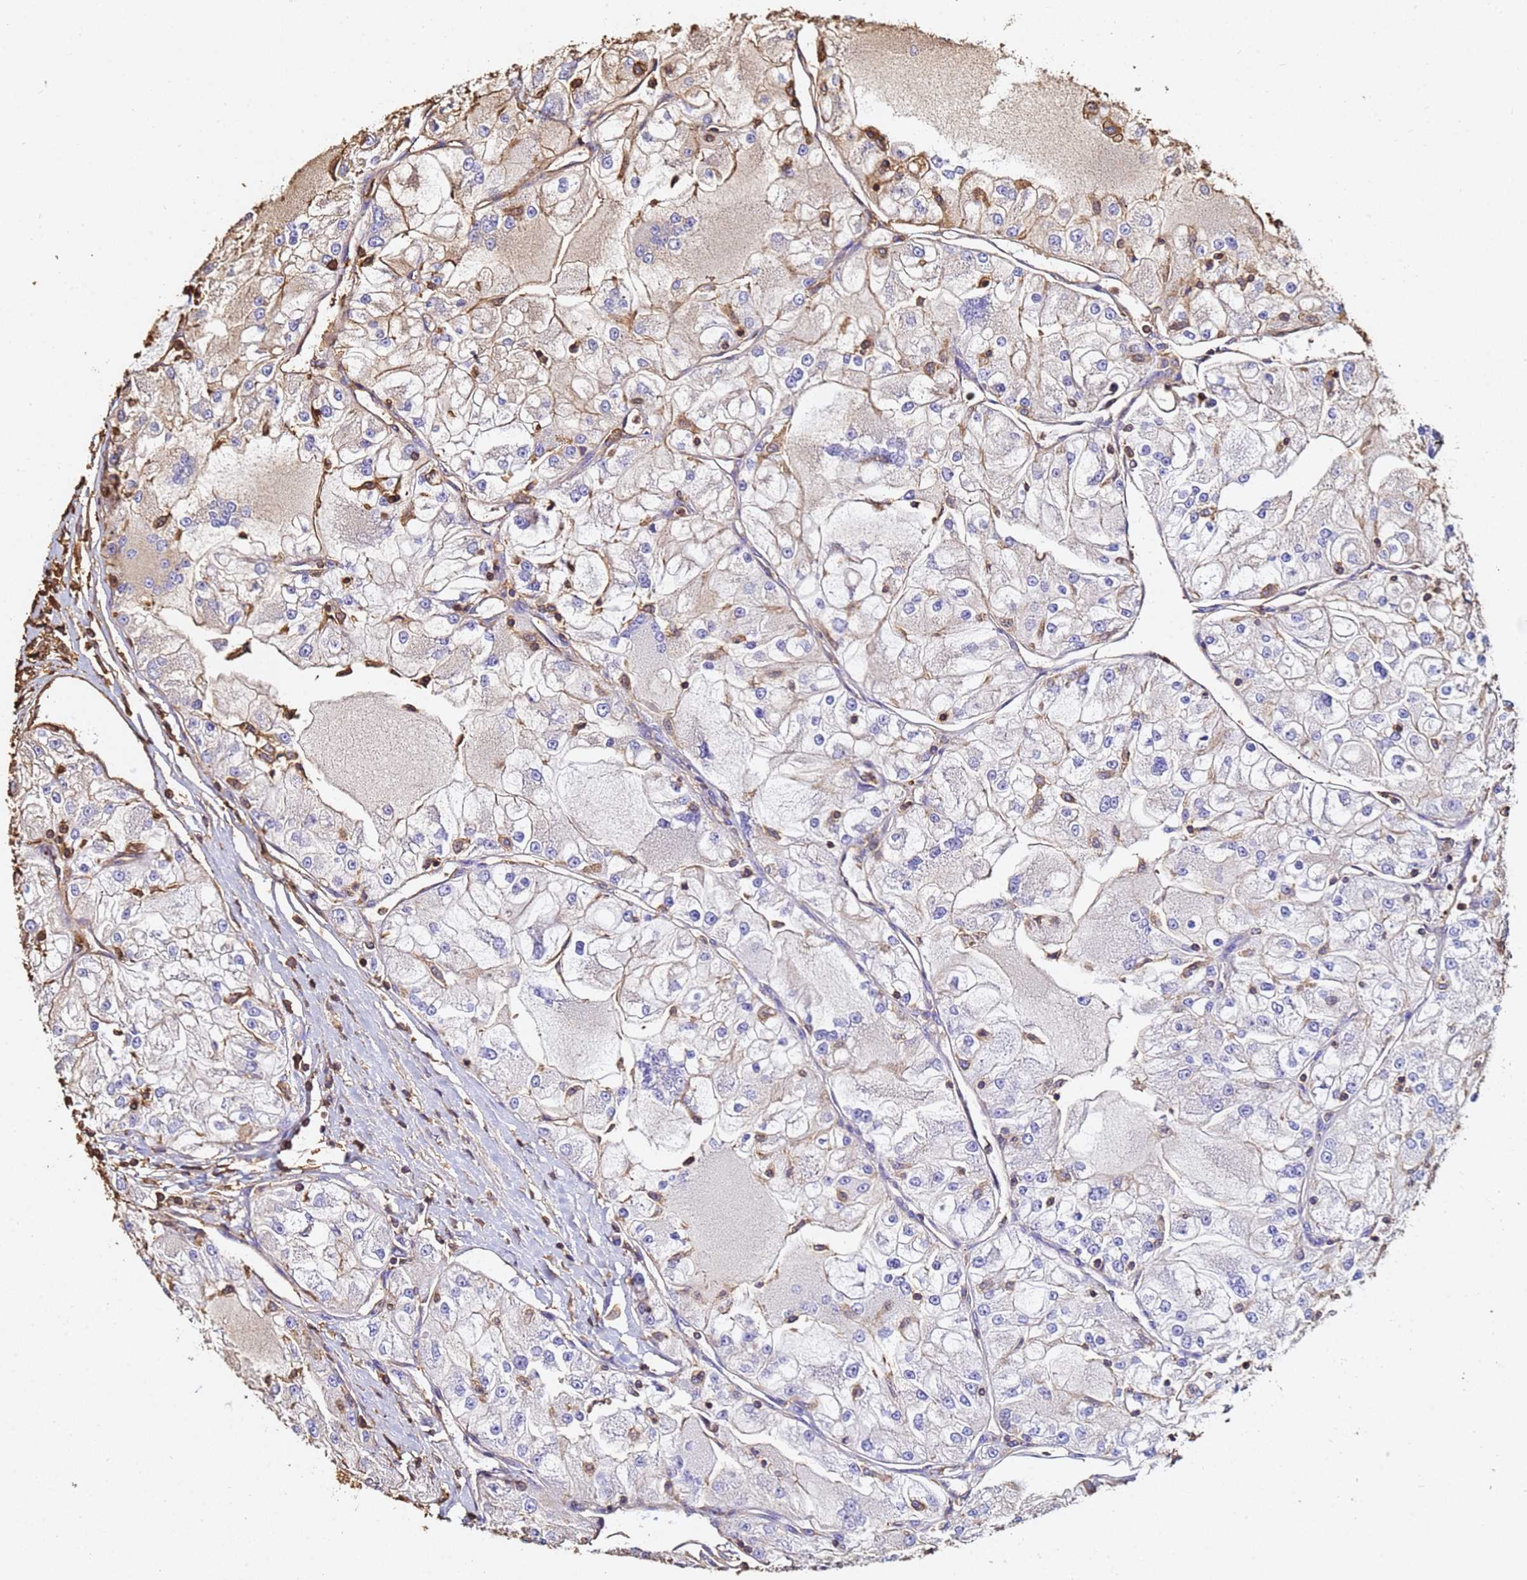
{"staining": {"intensity": "moderate", "quantity": "<25%", "location": "cytoplasmic/membranous"}, "tissue": "renal cancer", "cell_type": "Tumor cells", "image_type": "cancer", "snomed": [{"axis": "morphology", "description": "Adenocarcinoma, NOS"}, {"axis": "topography", "description": "Kidney"}], "caption": "Tumor cells display low levels of moderate cytoplasmic/membranous staining in approximately <25% of cells in human adenocarcinoma (renal).", "gene": "ACTB", "patient": {"sex": "female", "age": 72}}